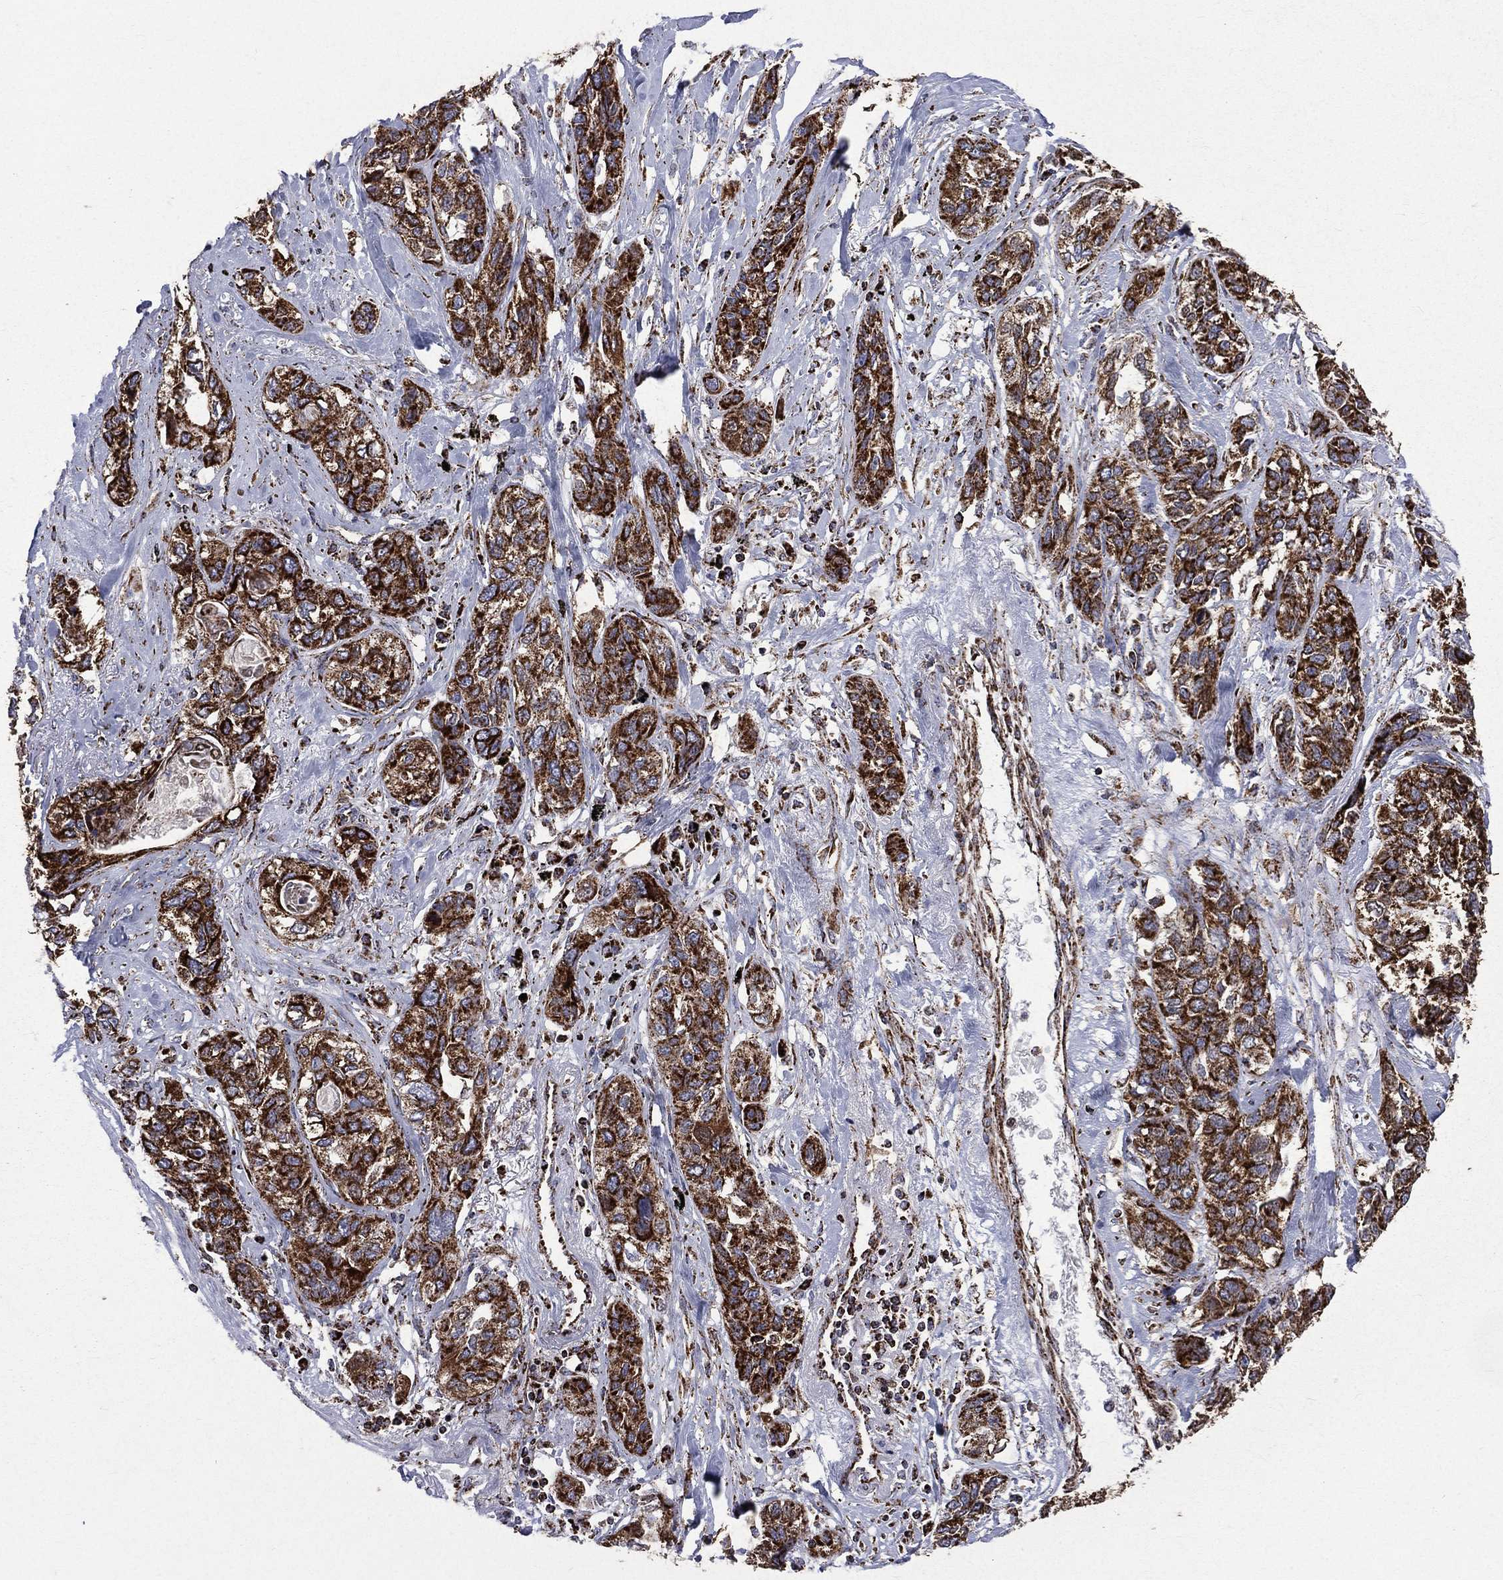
{"staining": {"intensity": "strong", "quantity": ">75%", "location": "cytoplasmic/membranous"}, "tissue": "lung cancer", "cell_type": "Tumor cells", "image_type": "cancer", "snomed": [{"axis": "morphology", "description": "Squamous cell carcinoma, NOS"}, {"axis": "topography", "description": "Lung"}], "caption": "Immunohistochemical staining of human lung cancer reveals high levels of strong cytoplasmic/membranous expression in approximately >75% of tumor cells.", "gene": "GOT2", "patient": {"sex": "female", "age": 70}}